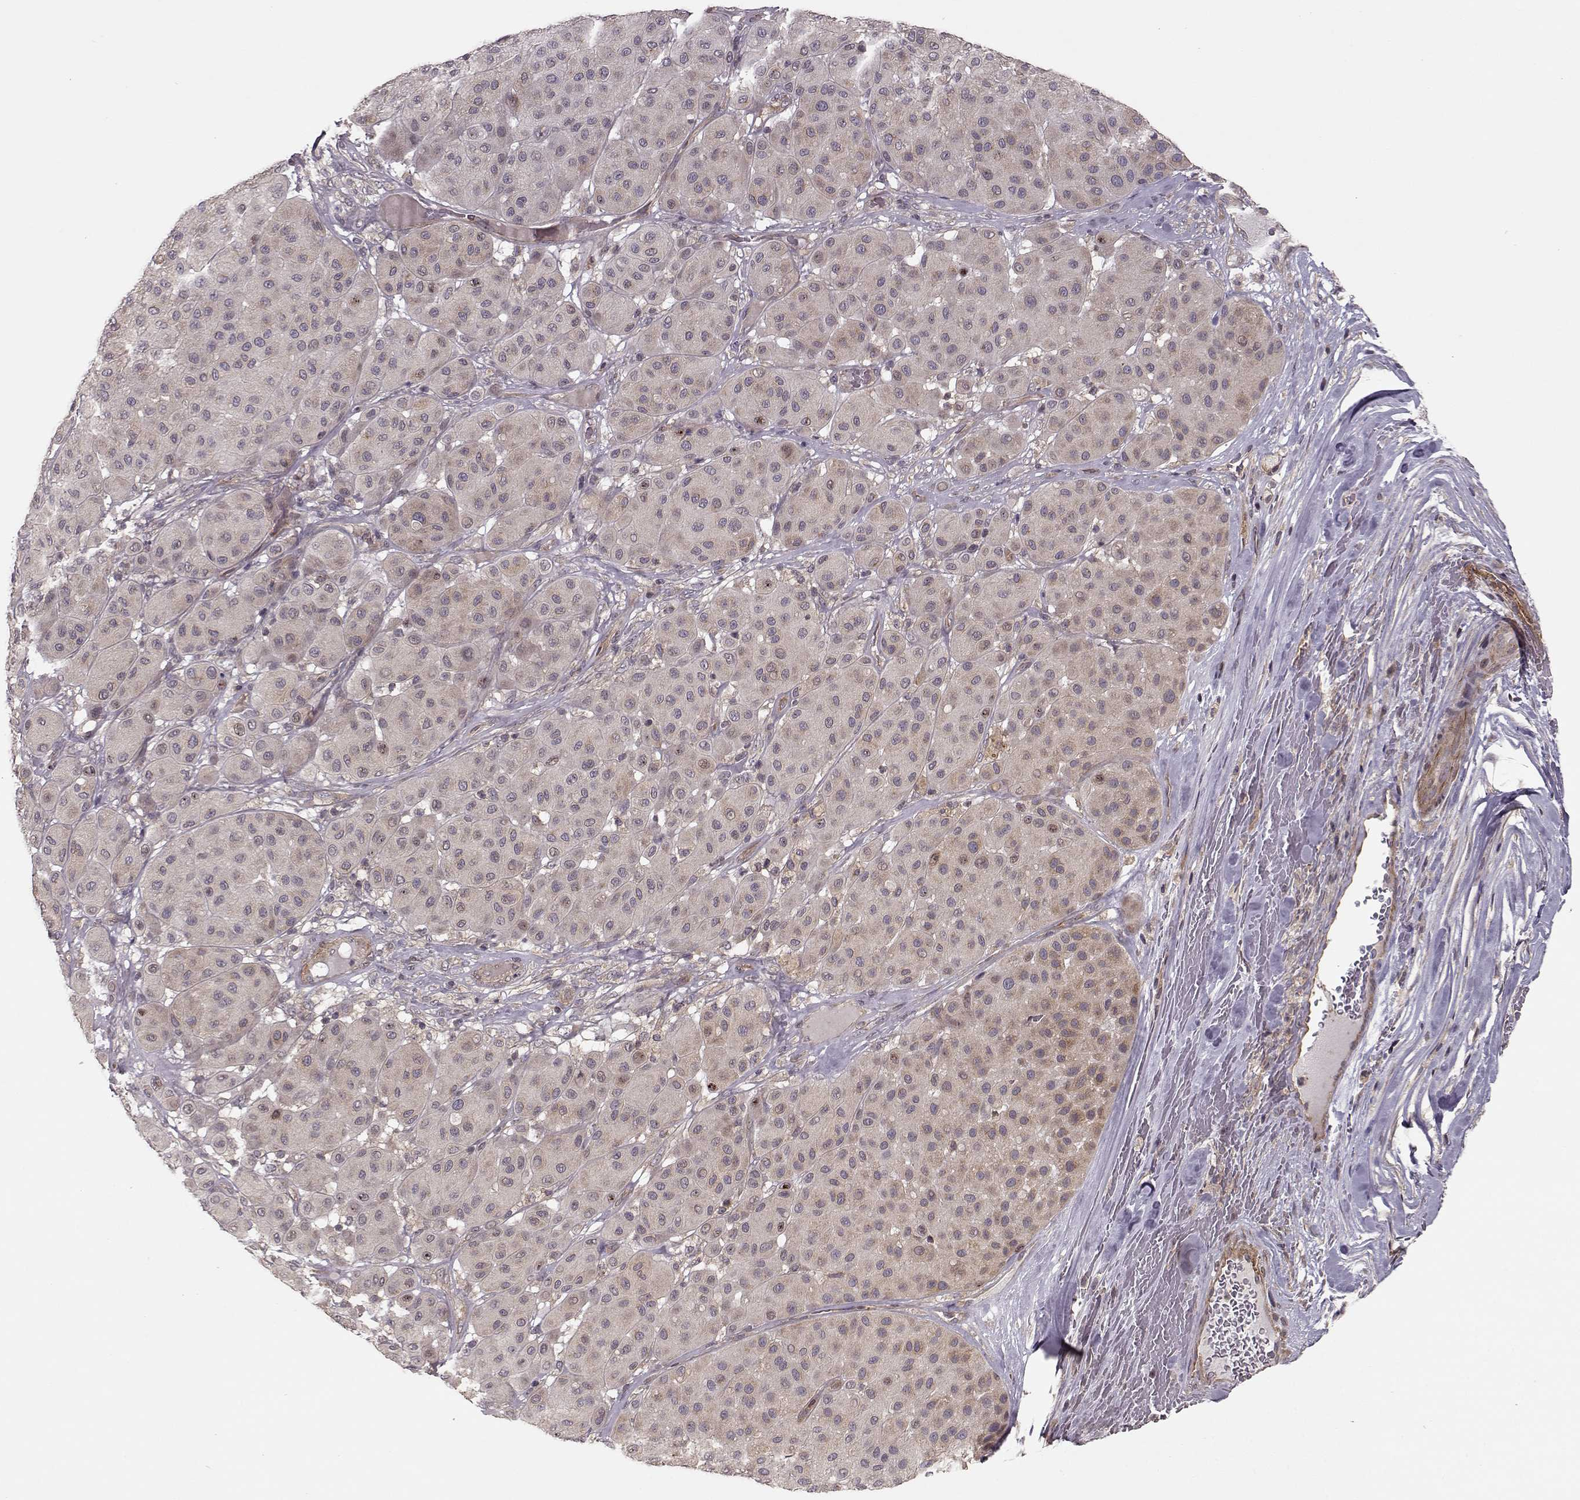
{"staining": {"intensity": "weak", "quantity": "<25%", "location": "cytoplasmic/membranous"}, "tissue": "melanoma", "cell_type": "Tumor cells", "image_type": "cancer", "snomed": [{"axis": "morphology", "description": "Malignant melanoma, Metastatic site"}, {"axis": "topography", "description": "Smooth muscle"}], "caption": "Immunohistochemical staining of human melanoma displays no significant positivity in tumor cells.", "gene": "SLAIN2", "patient": {"sex": "male", "age": 41}}